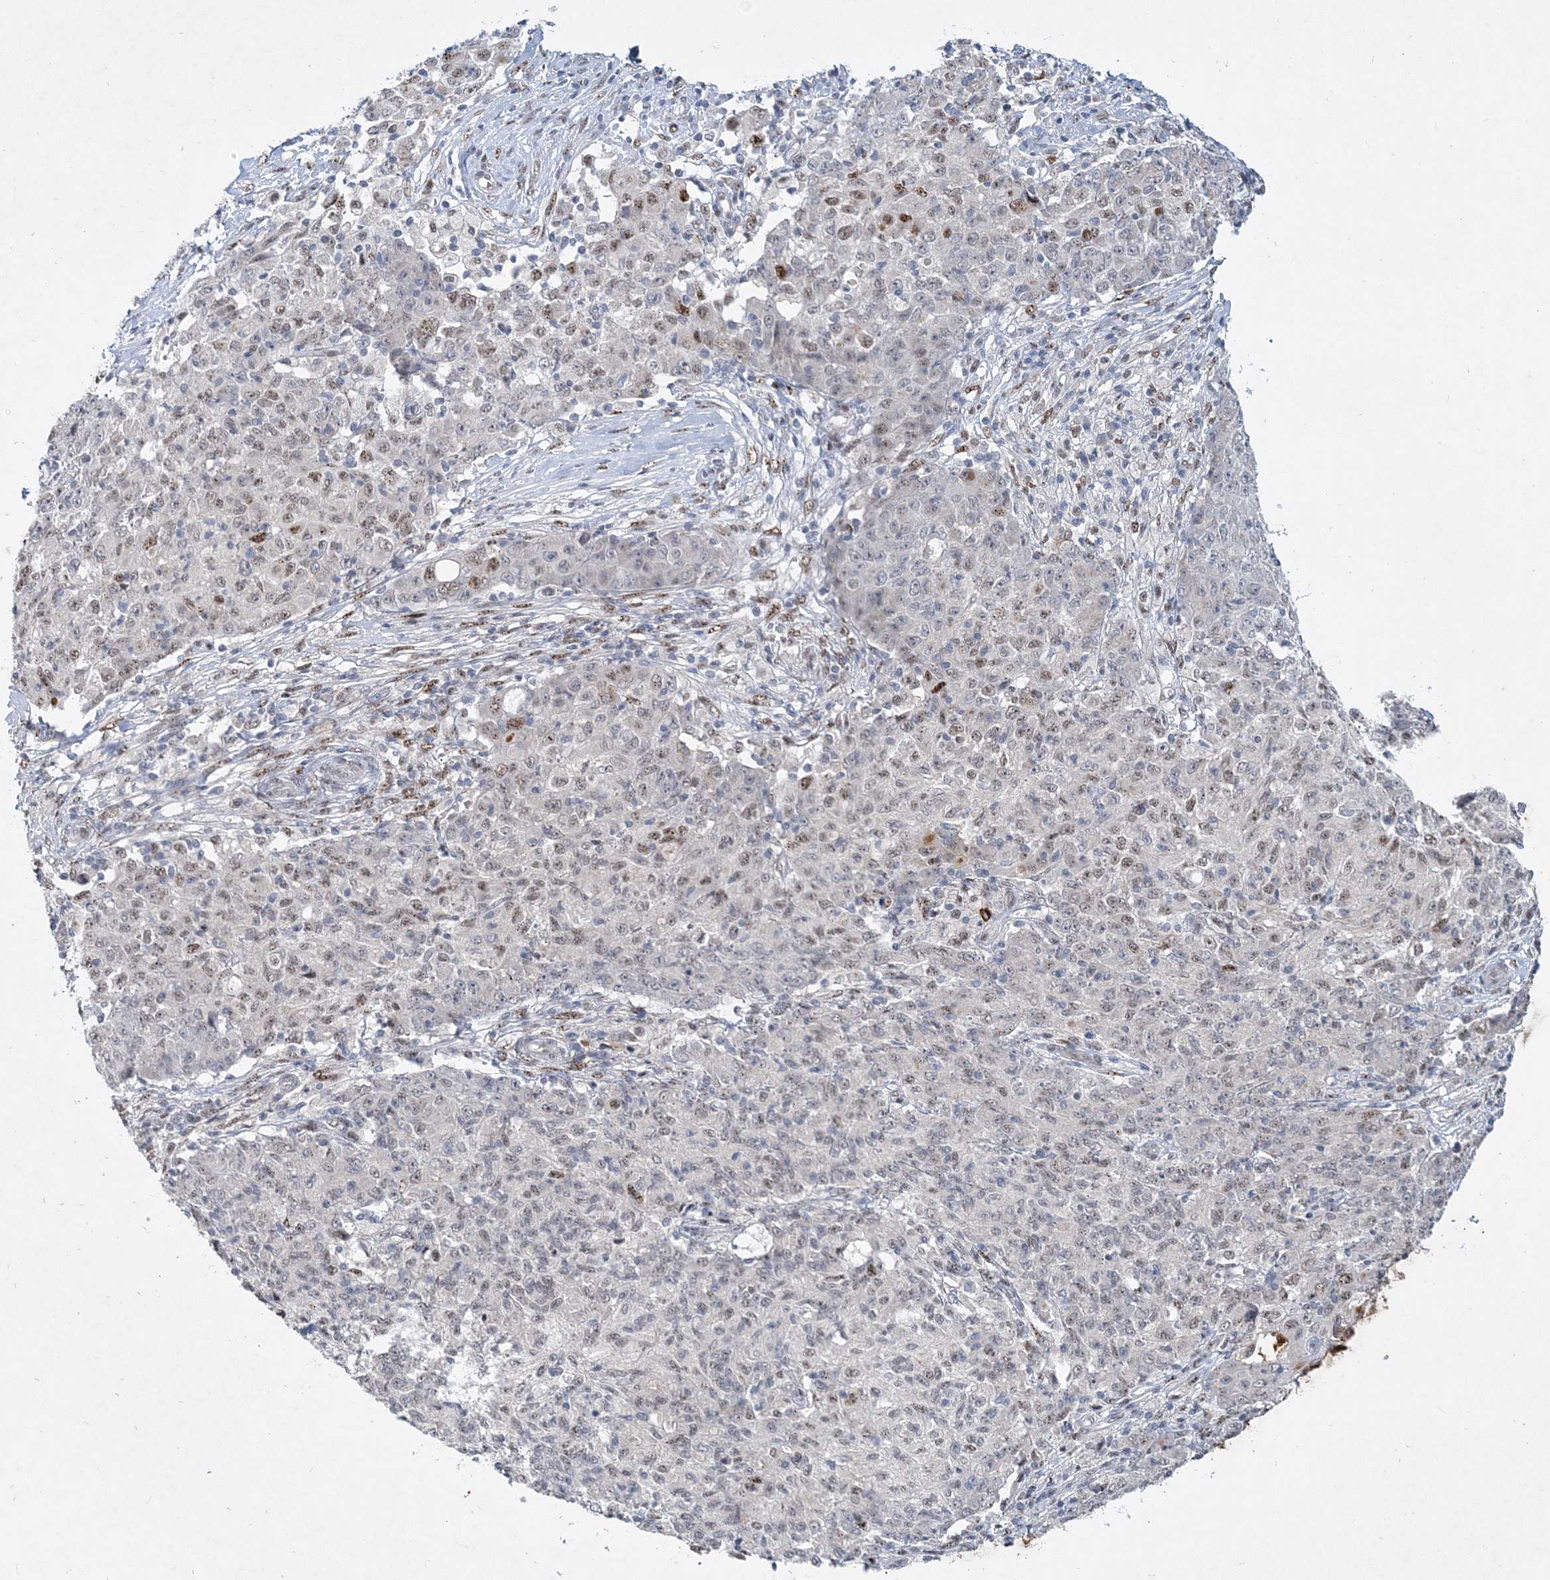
{"staining": {"intensity": "moderate", "quantity": "<25%", "location": "nuclear"}, "tissue": "ovarian cancer", "cell_type": "Tumor cells", "image_type": "cancer", "snomed": [{"axis": "morphology", "description": "Carcinoma, endometroid"}, {"axis": "topography", "description": "Ovary"}], "caption": "Moderate nuclear staining is seen in about <25% of tumor cells in endometroid carcinoma (ovarian). (brown staining indicates protein expression, while blue staining denotes nuclei).", "gene": "GIN1", "patient": {"sex": "female", "age": 42}}